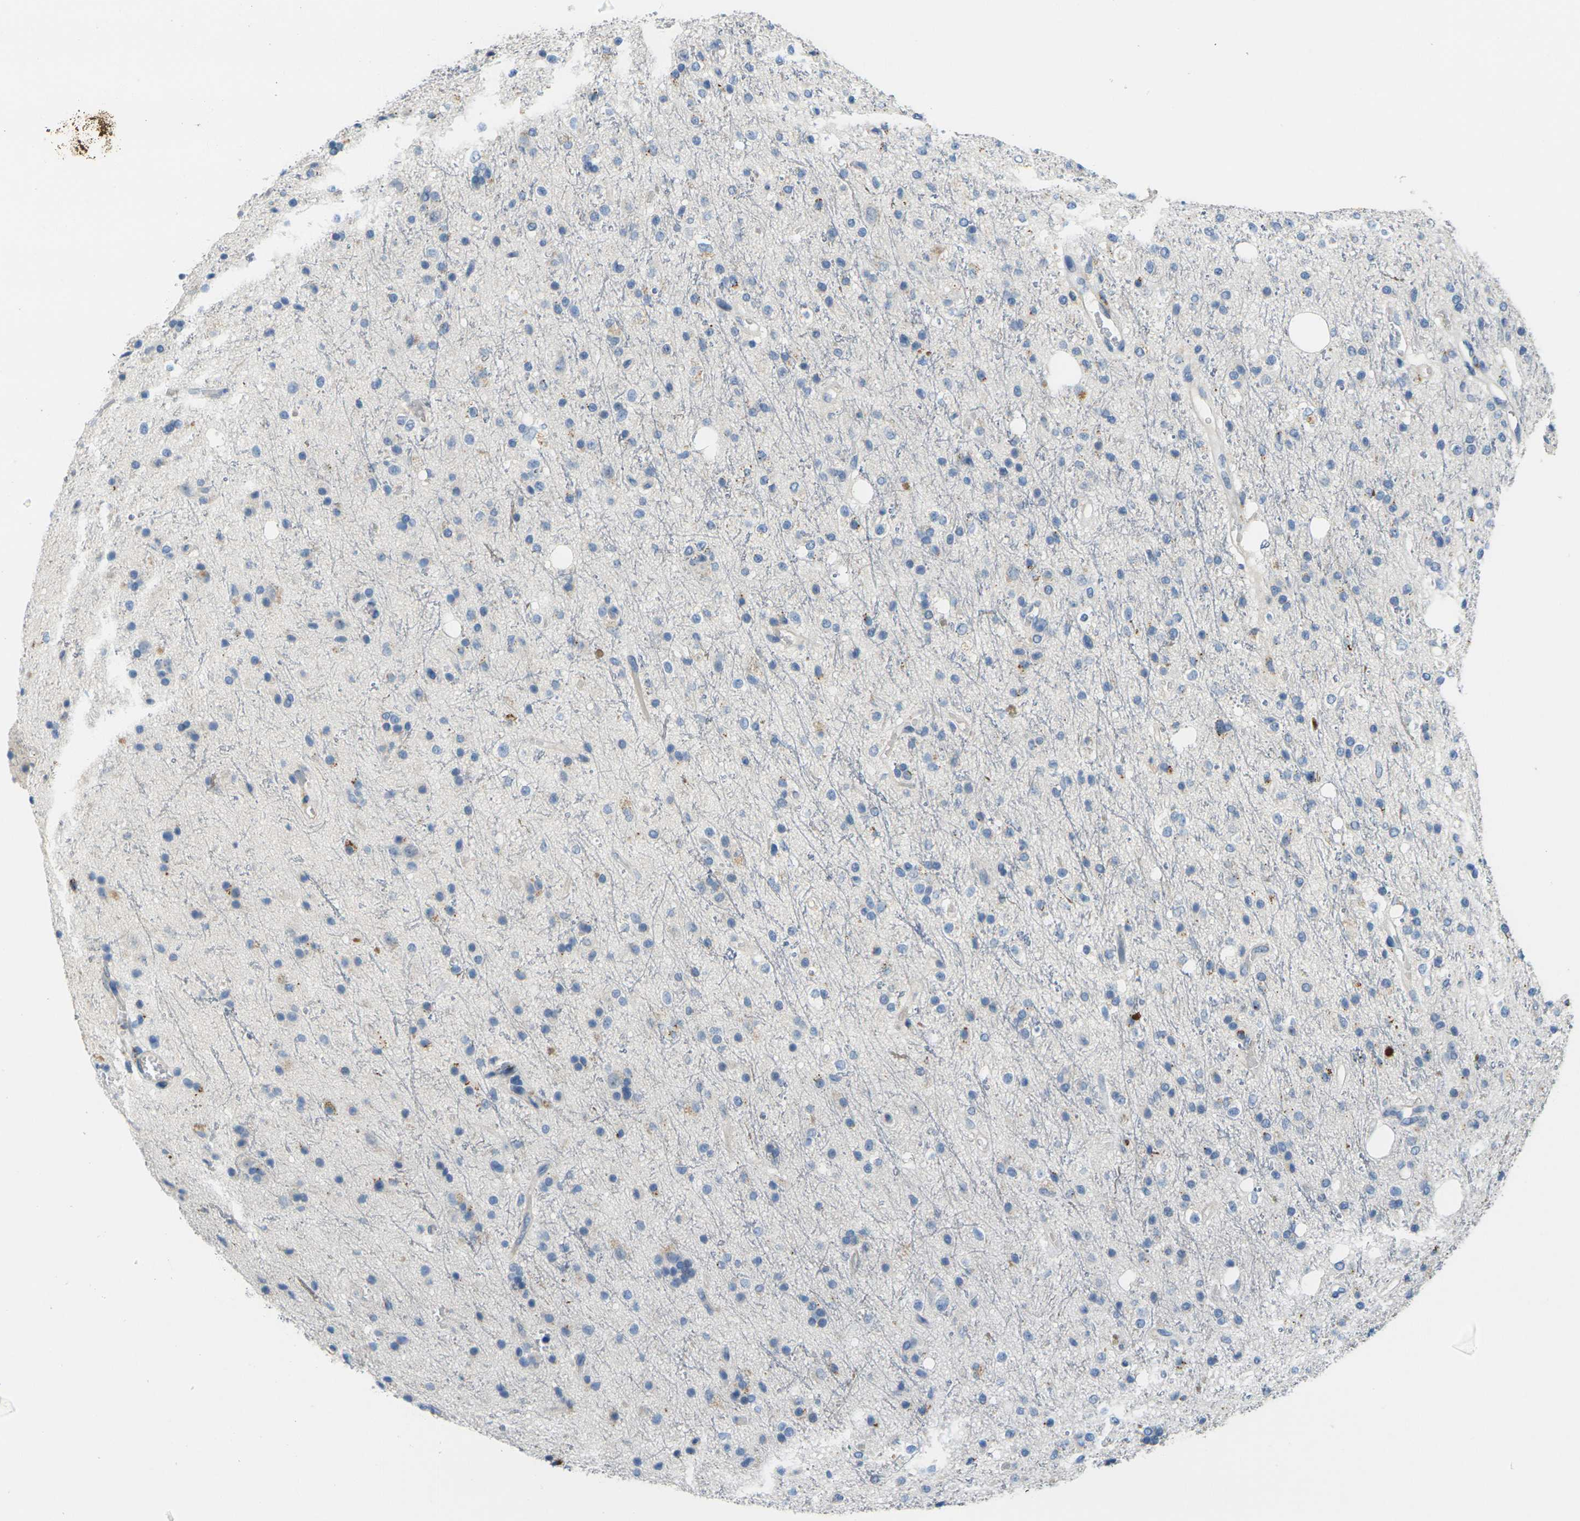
{"staining": {"intensity": "weak", "quantity": "<25%", "location": "cytoplasmic/membranous"}, "tissue": "glioma", "cell_type": "Tumor cells", "image_type": "cancer", "snomed": [{"axis": "morphology", "description": "Glioma, malignant, High grade"}, {"axis": "topography", "description": "Brain"}], "caption": "A photomicrograph of malignant glioma (high-grade) stained for a protein exhibits no brown staining in tumor cells.", "gene": "CYP2C8", "patient": {"sex": "male", "age": 47}}